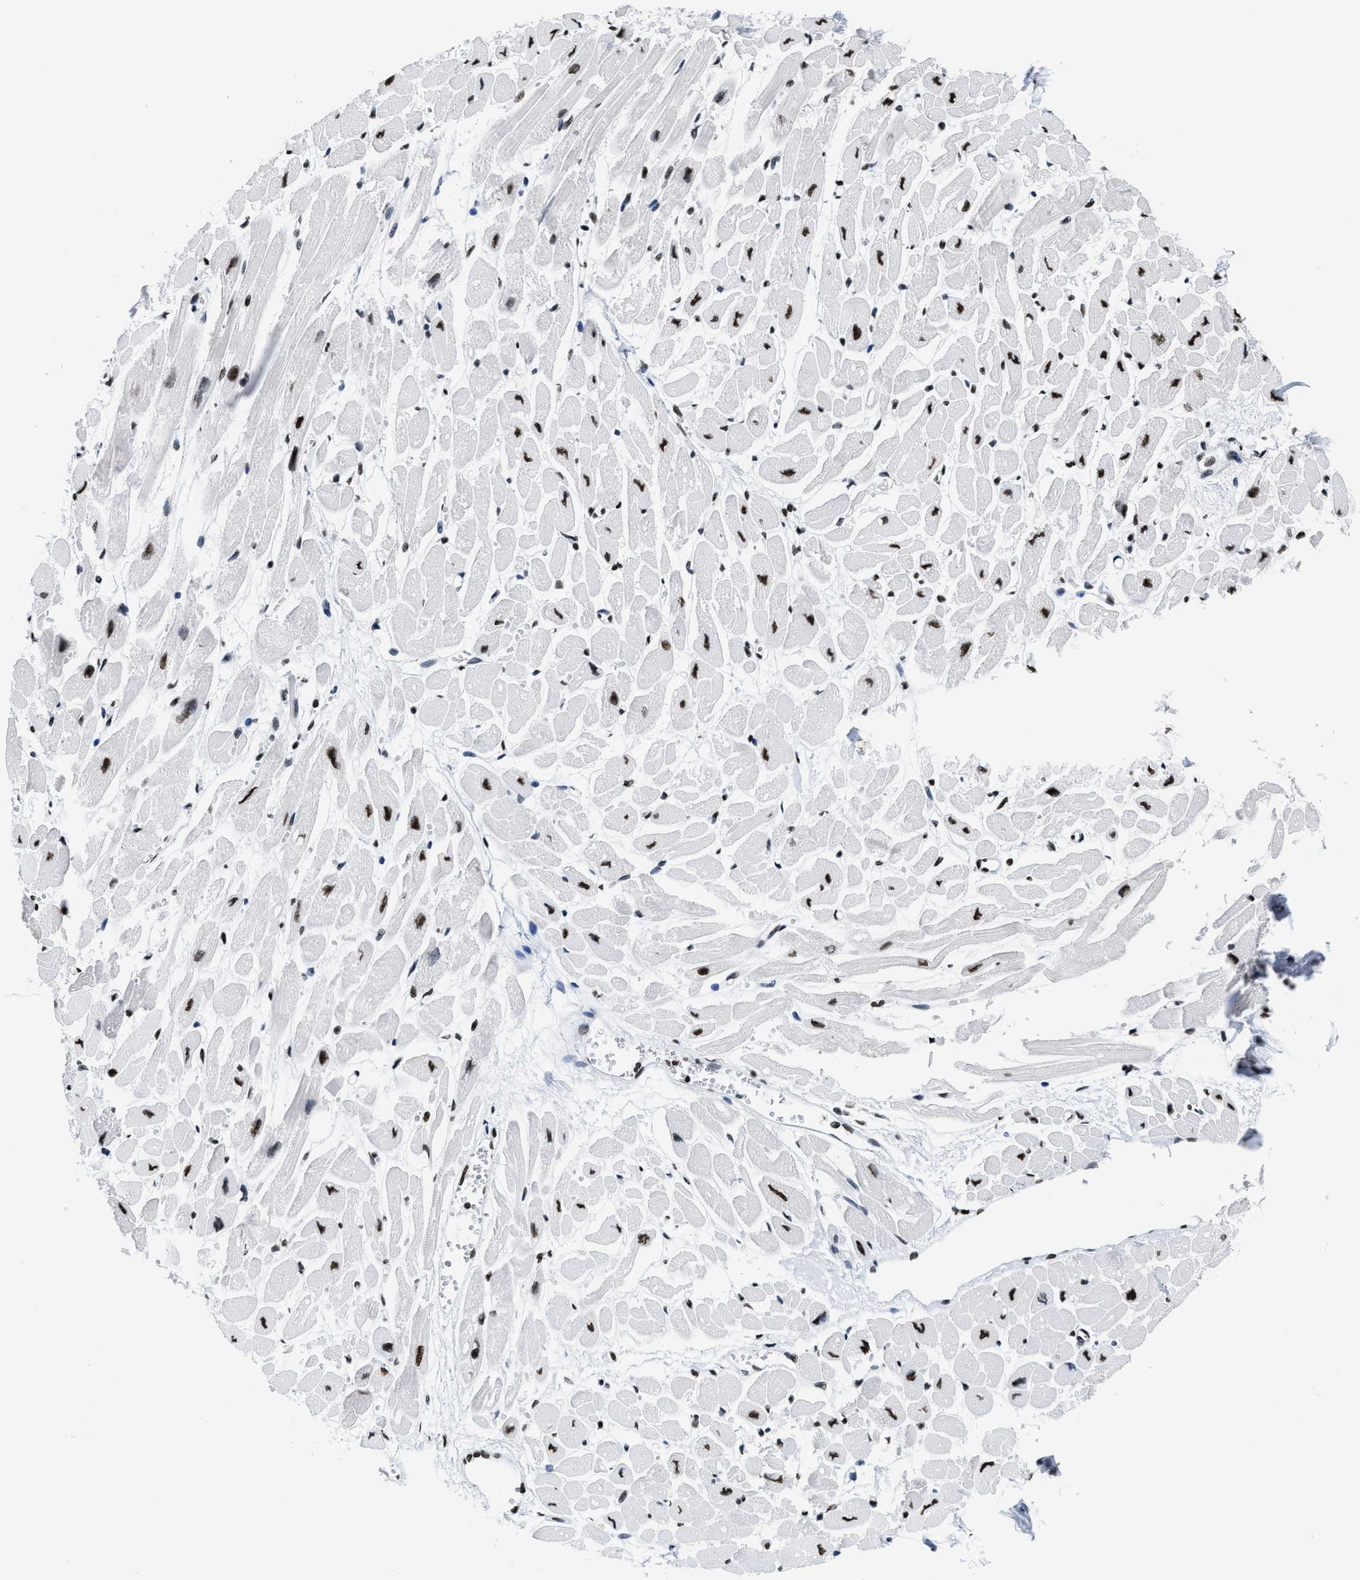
{"staining": {"intensity": "strong", "quantity": ">75%", "location": "nuclear"}, "tissue": "heart muscle", "cell_type": "Cardiomyocytes", "image_type": "normal", "snomed": [{"axis": "morphology", "description": "Normal tissue, NOS"}, {"axis": "topography", "description": "Heart"}], "caption": "High-magnification brightfield microscopy of unremarkable heart muscle stained with DAB (brown) and counterstained with hematoxylin (blue). cardiomyocytes exhibit strong nuclear positivity is identified in about>75% of cells. Using DAB (3,3'-diaminobenzidine) (brown) and hematoxylin (blue) stains, captured at high magnification using brightfield microscopy.", "gene": "SMARCC2", "patient": {"sex": "female", "age": 54}}